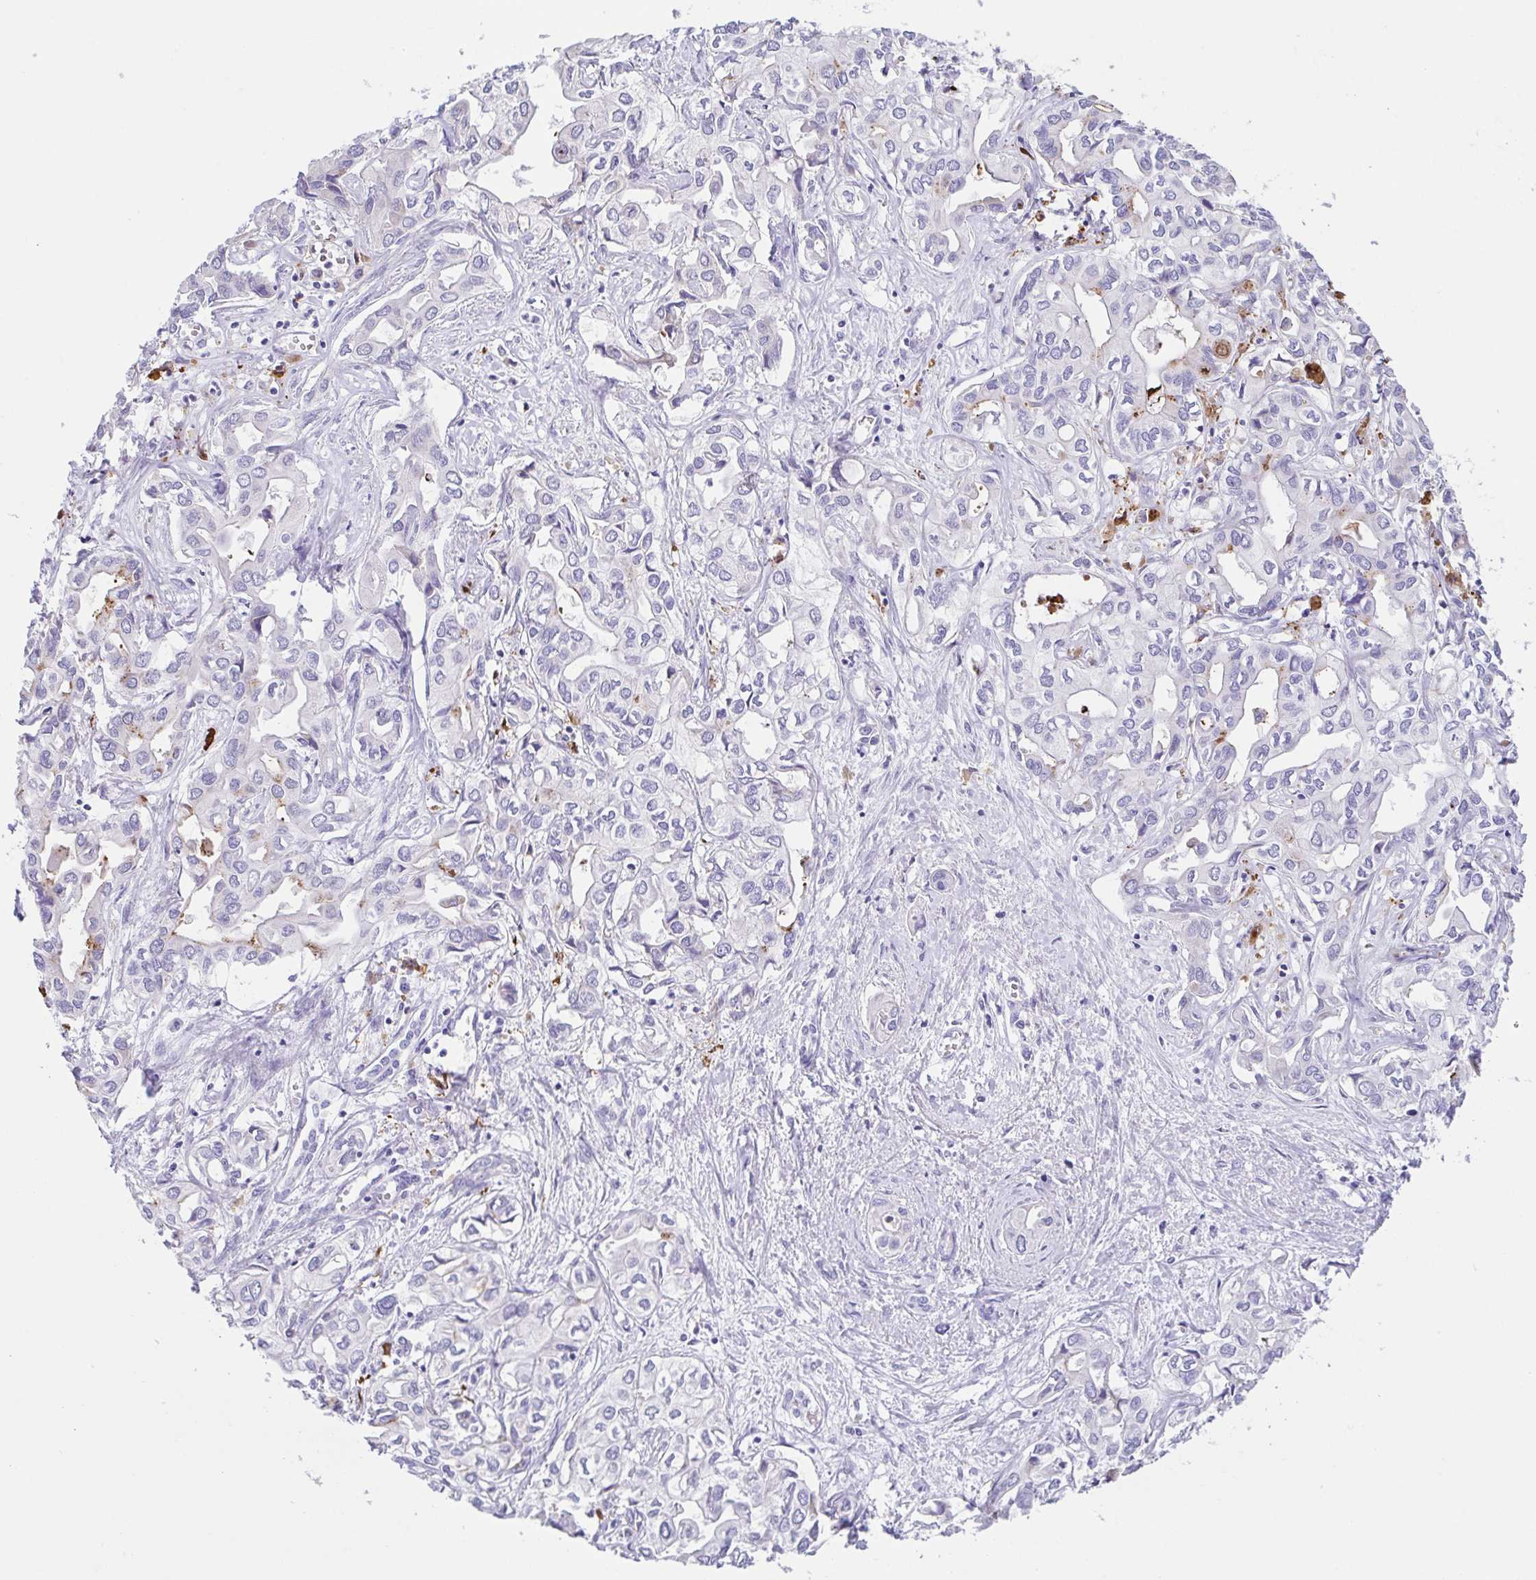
{"staining": {"intensity": "negative", "quantity": "none", "location": "none"}, "tissue": "liver cancer", "cell_type": "Tumor cells", "image_type": "cancer", "snomed": [{"axis": "morphology", "description": "Cholangiocarcinoma"}, {"axis": "topography", "description": "Liver"}], "caption": "This is an IHC image of human liver cancer. There is no positivity in tumor cells.", "gene": "ARPP21", "patient": {"sex": "female", "age": 64}}